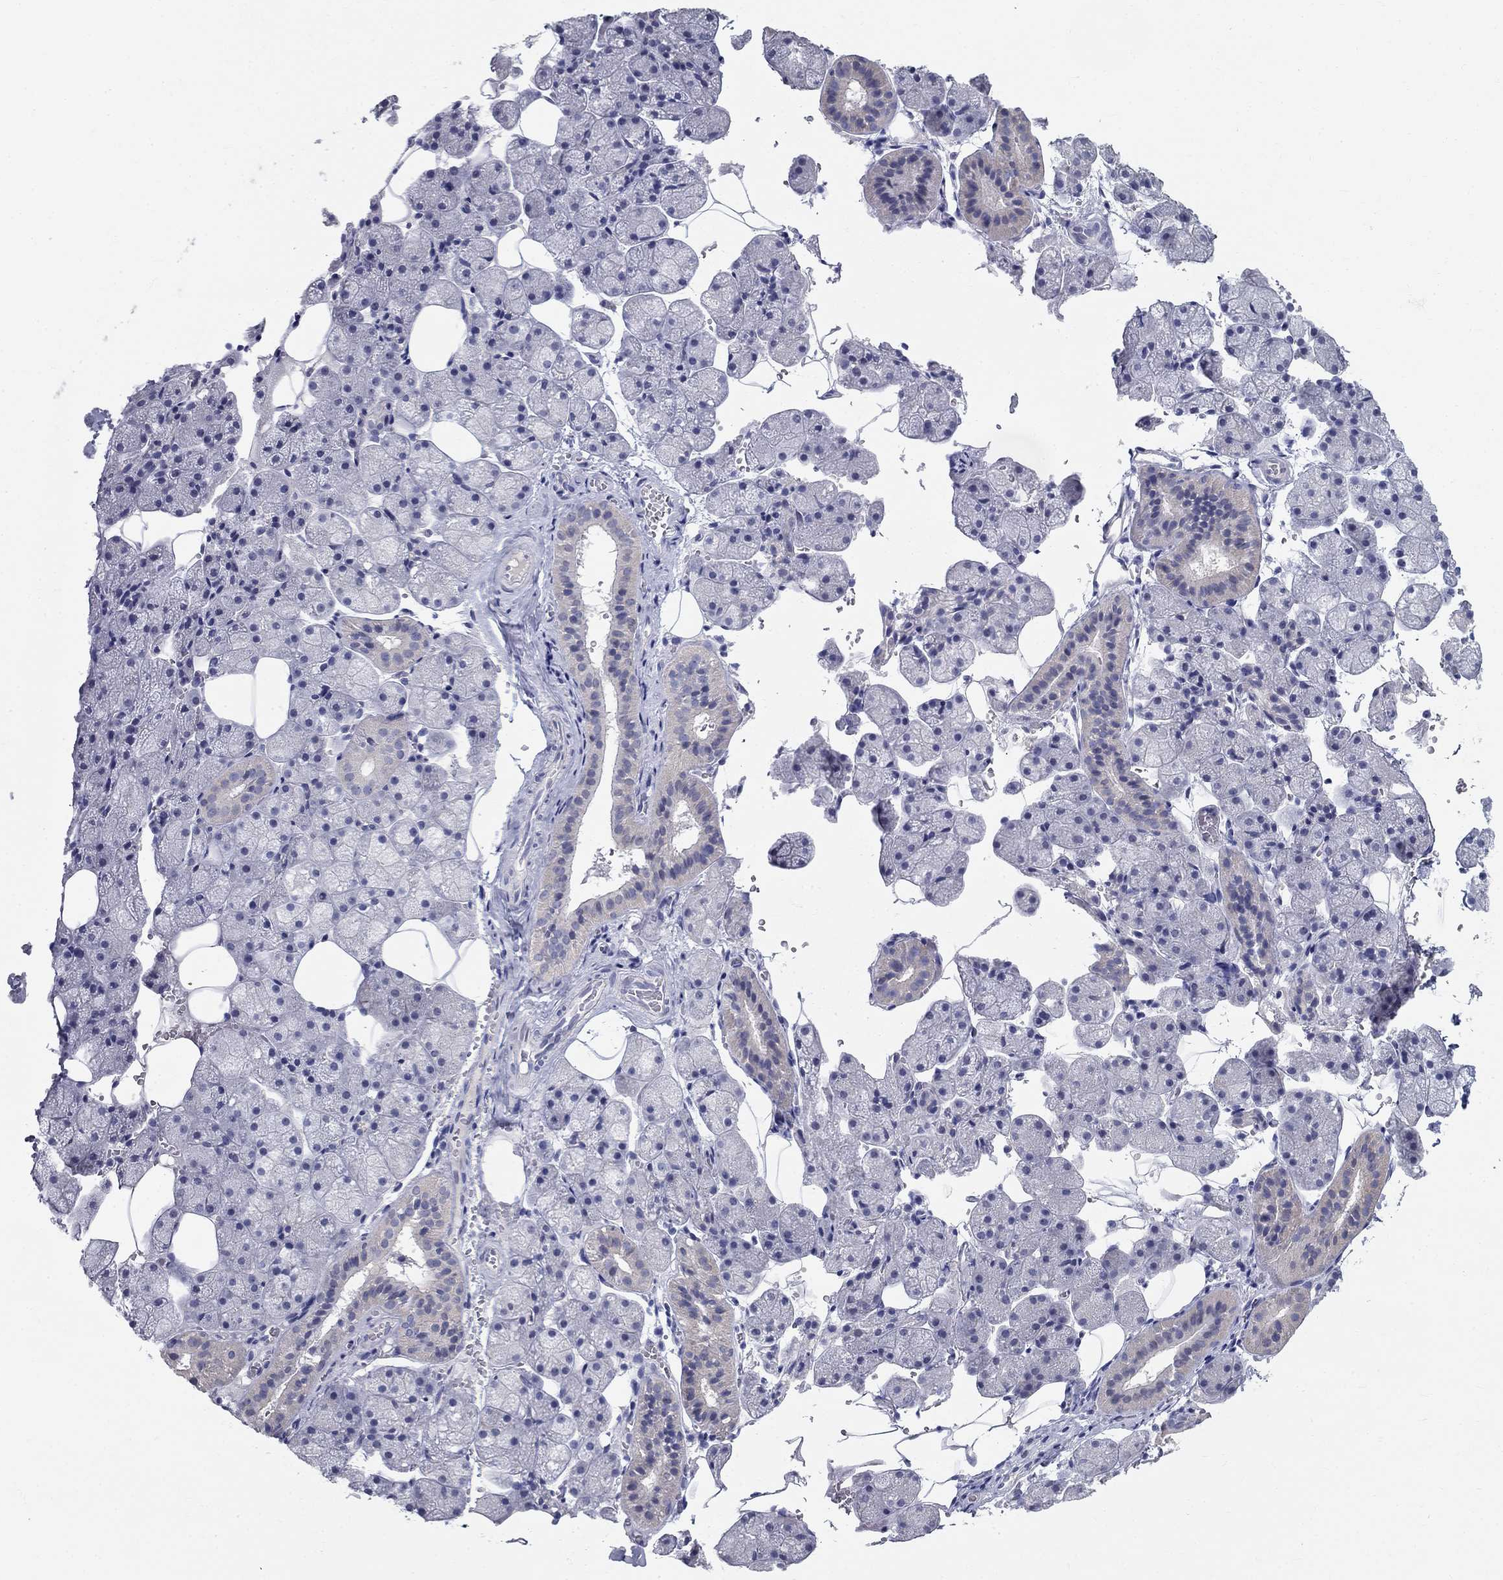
{"staining": {"intensity": "negative", "quantity": "none", "location": "none"}, "tissue": "salivary gland", "cell_type": "Glandular cells", "image_type": "normal", "snomed": [{"axis": "morphology", "description": "Normal tissue, NOS"}, {"axis": "topography", "description": "Salivary gland"}], "caption": "Glandular cells show no significant protein expression in unremarkable salivary gland. (DAB IHC visualized using brightfield microscopy, high magnification).", "gene": "ENSG00000290147", "patient": {"sex": "male", "age": 38}}